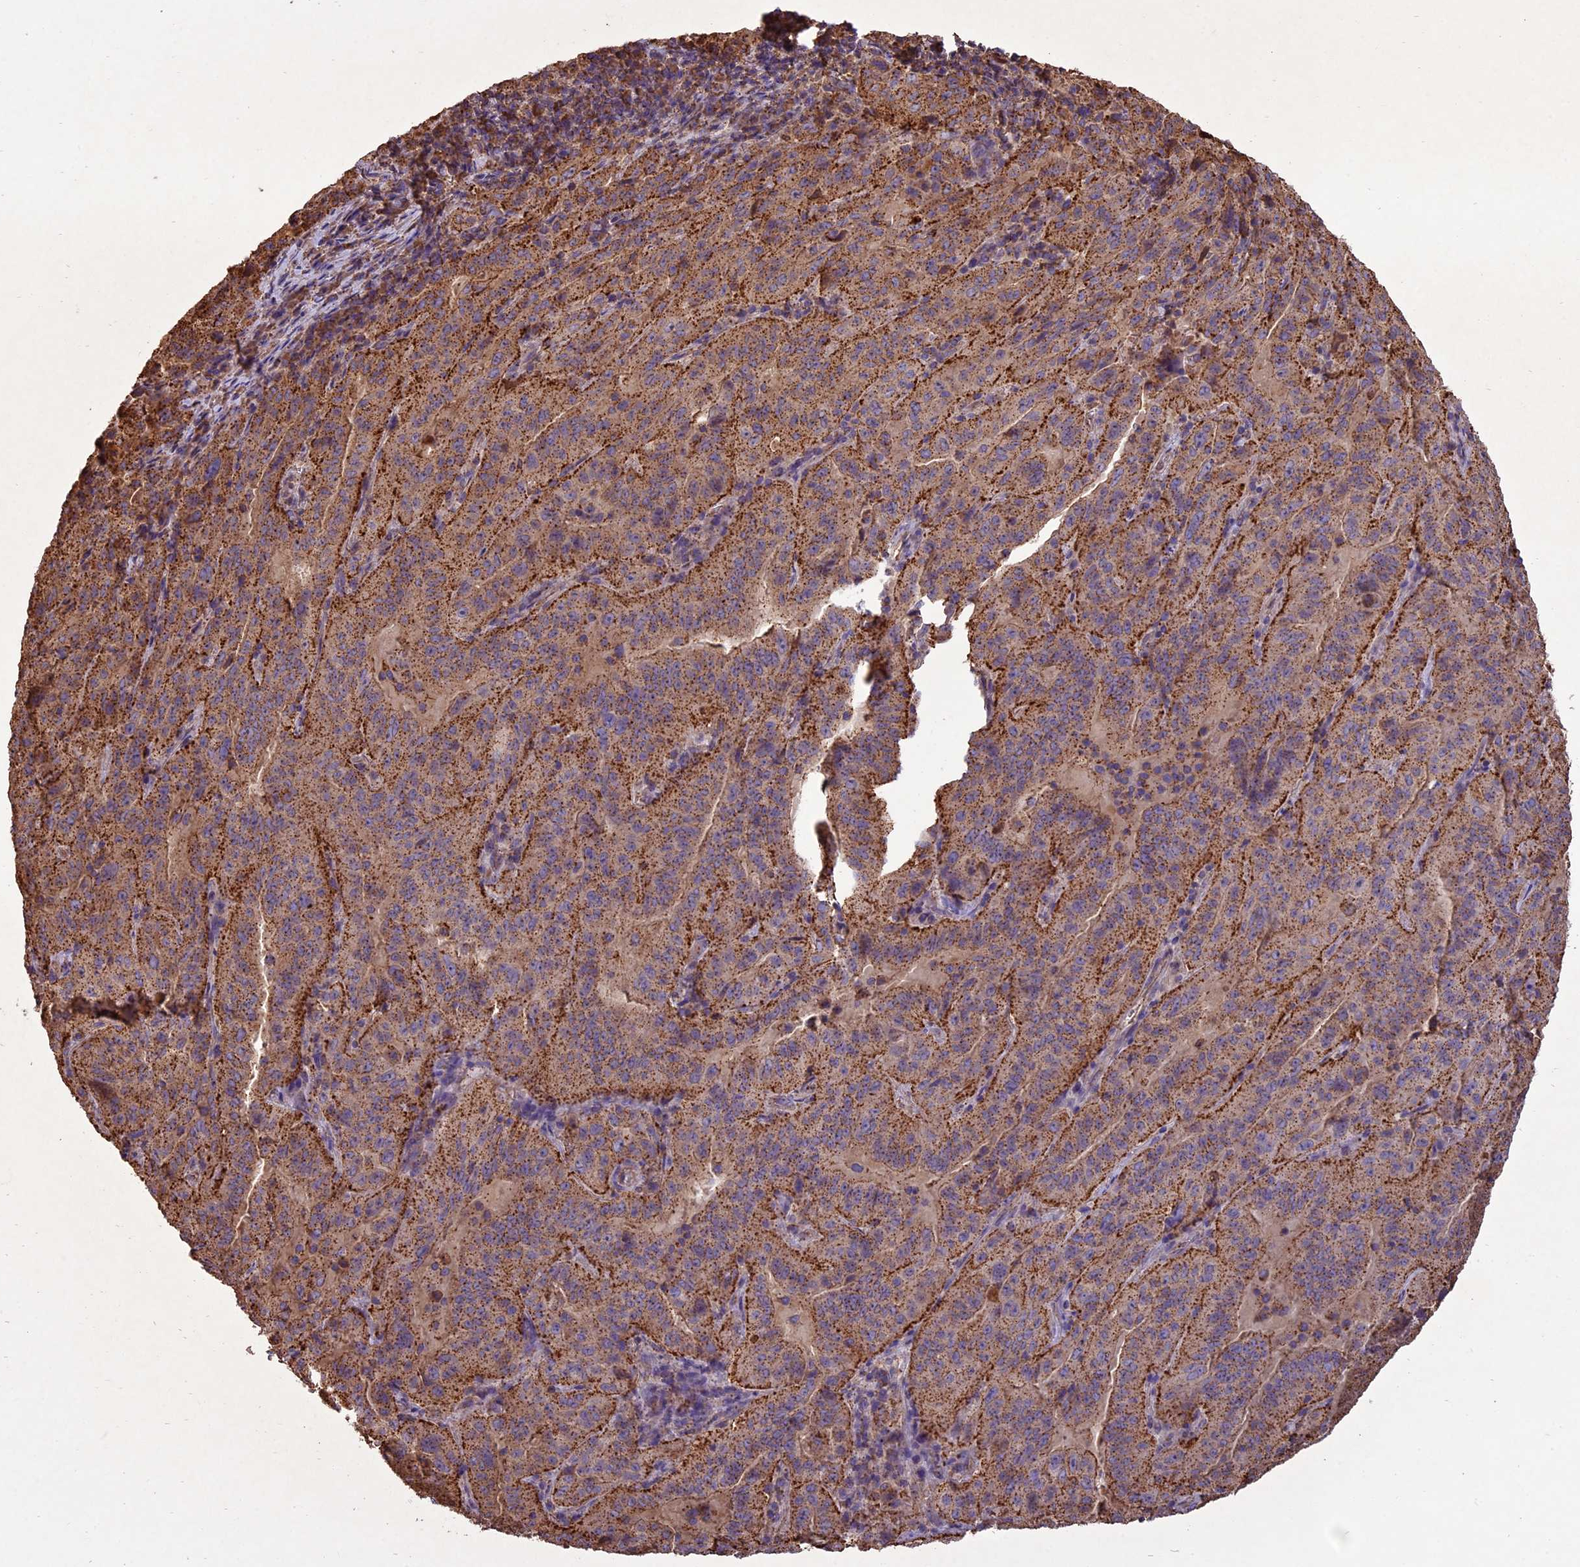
{"staining": {"intensity": "moderate", "quantity": ">75%", "location": "cytoplasmic/membranous"}, "tissue": "pancreatic cancer", "cell_type": "Tumor cells", "image_type": "cancer", "snomed": [{"axis": "morphology", "description": "Adenocarcinoma, NOS"}, {"axis": "topography", "description": "Pancreas"}], "caption": "Protein staining of adenocarcinoma (pancreatic) tissue shows moderate cytoplasmic/membranous positivity in approximately >75% of tumor cells. (Brightfield microscopy of DAB IHC at high magnification).", "gene": "CHMP2A", "patient": {"sex": "male", "age": 63}}